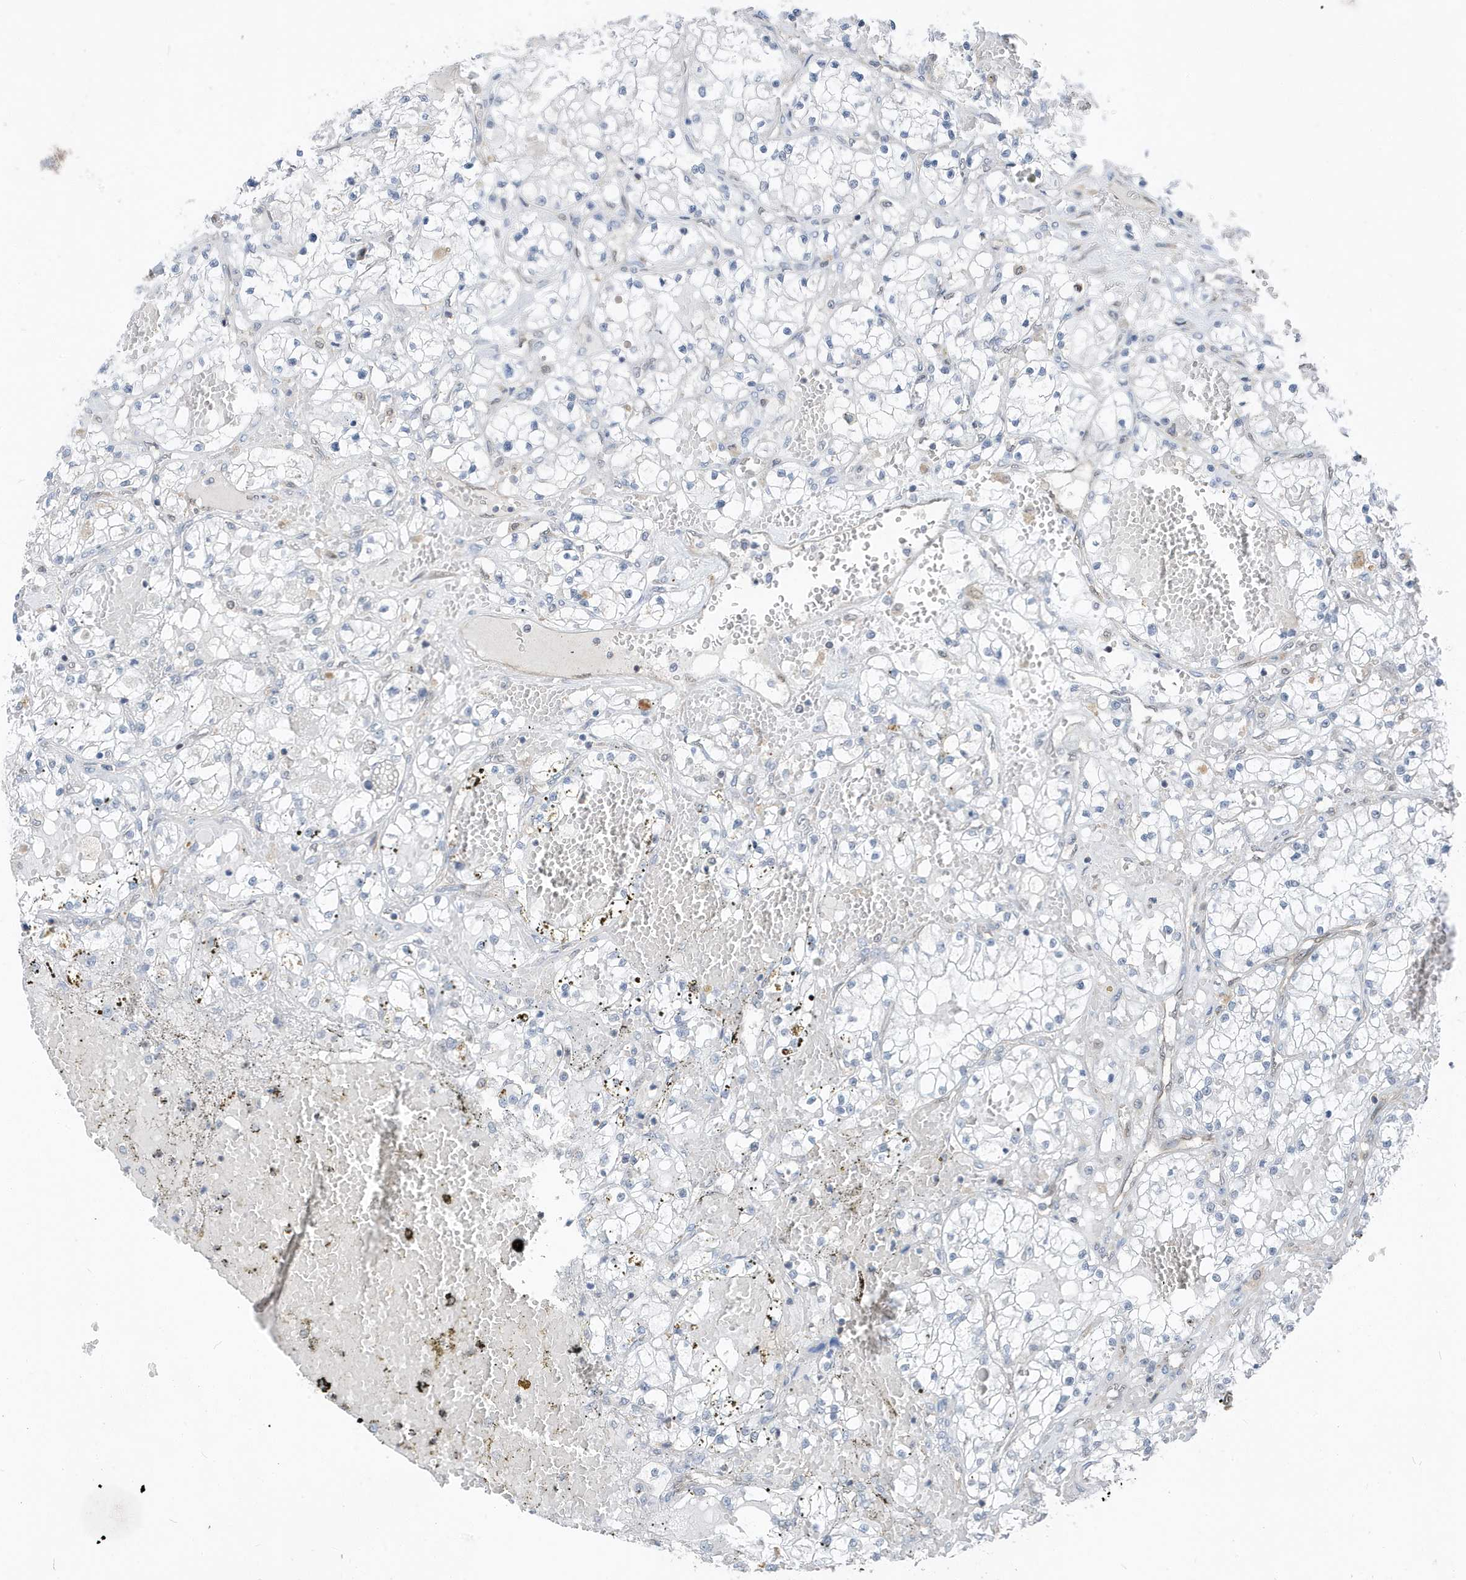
{"staining": {"intensity": "negative", "quantity": "none", "location": "none"}, "tissue": "renal cancer", "cell_type": "Tumor cells", "image_type": "cancer", "snomed": [{"axis": "morphology", "description": "Normal tissue, NOS"}, {"axis": "morphology", "description": "Adenocarcinoma, NOS"}, {"axis": "topography", "description": "Kidney"}], "caption": "DAB immunohistochemical staining of renal cancer (adenocarcinoma) demonstrates no significant staining in tumor cells. The staining is performed using DAB (3,3'-diaminobenzidine) brown chromogen with nuclei counter-stained in using hematoxylin.", "gene": "NCOA7", "patient": {"sex": "male", "age": 68}}